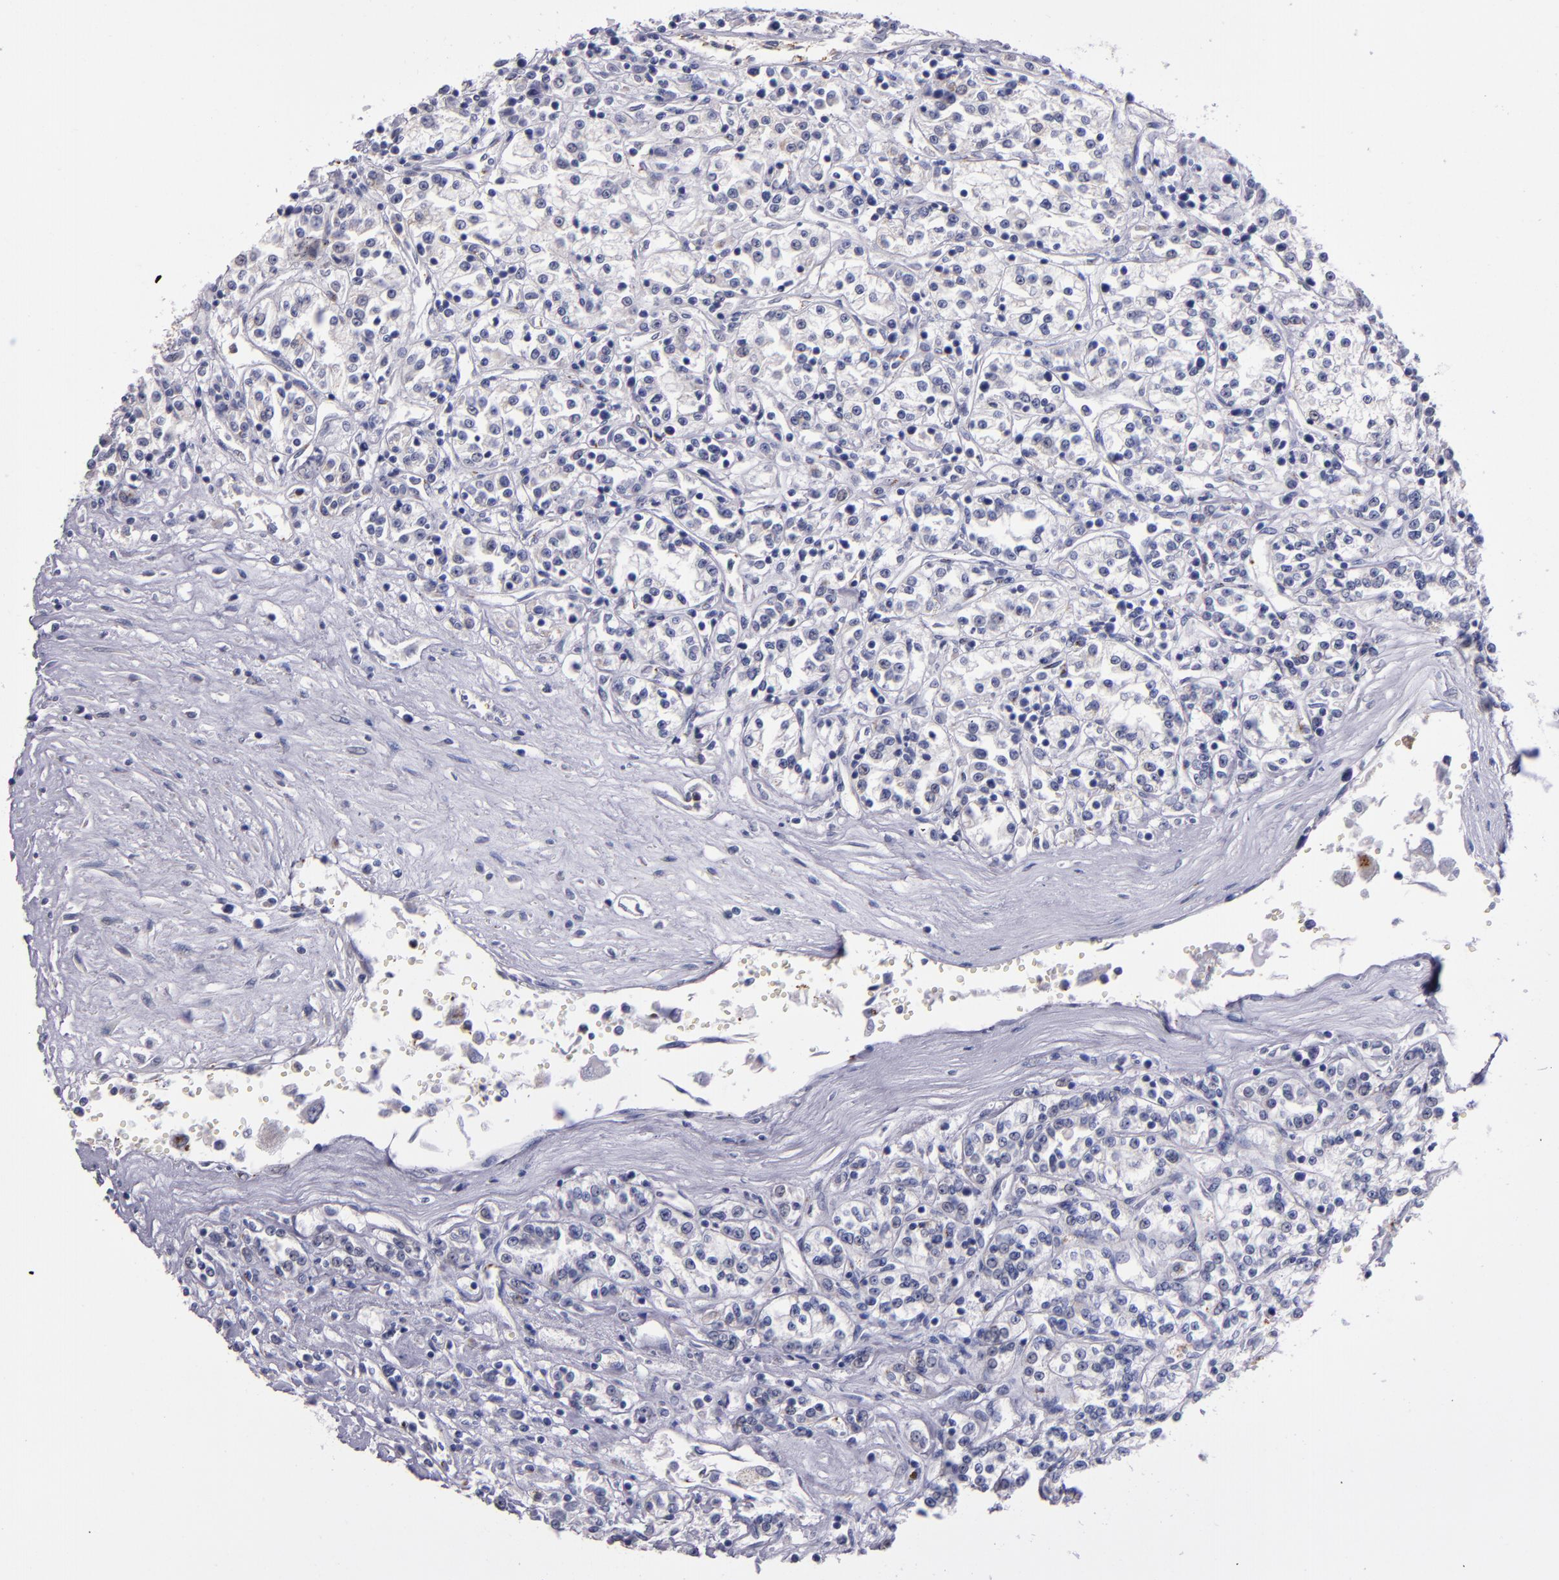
{"staining": {"intensity": "negative", "quantity": "none", "location": "none"}, "tissue": "renal cancer", "cell_type": "Tumor cells", "image_type": "cancer", "snomed": [{"axis": "morphology", "description": "Adenocarcinoma, NOS"}, {"axis": "topography", "description": "Kidney"}], "caption": "Immunohistochemical staining of human adenocarcinoma (renal) displays no significant expression in tumor cells.", "gene": "RAB41", "patient": {"sex": "female", "age": 76}}